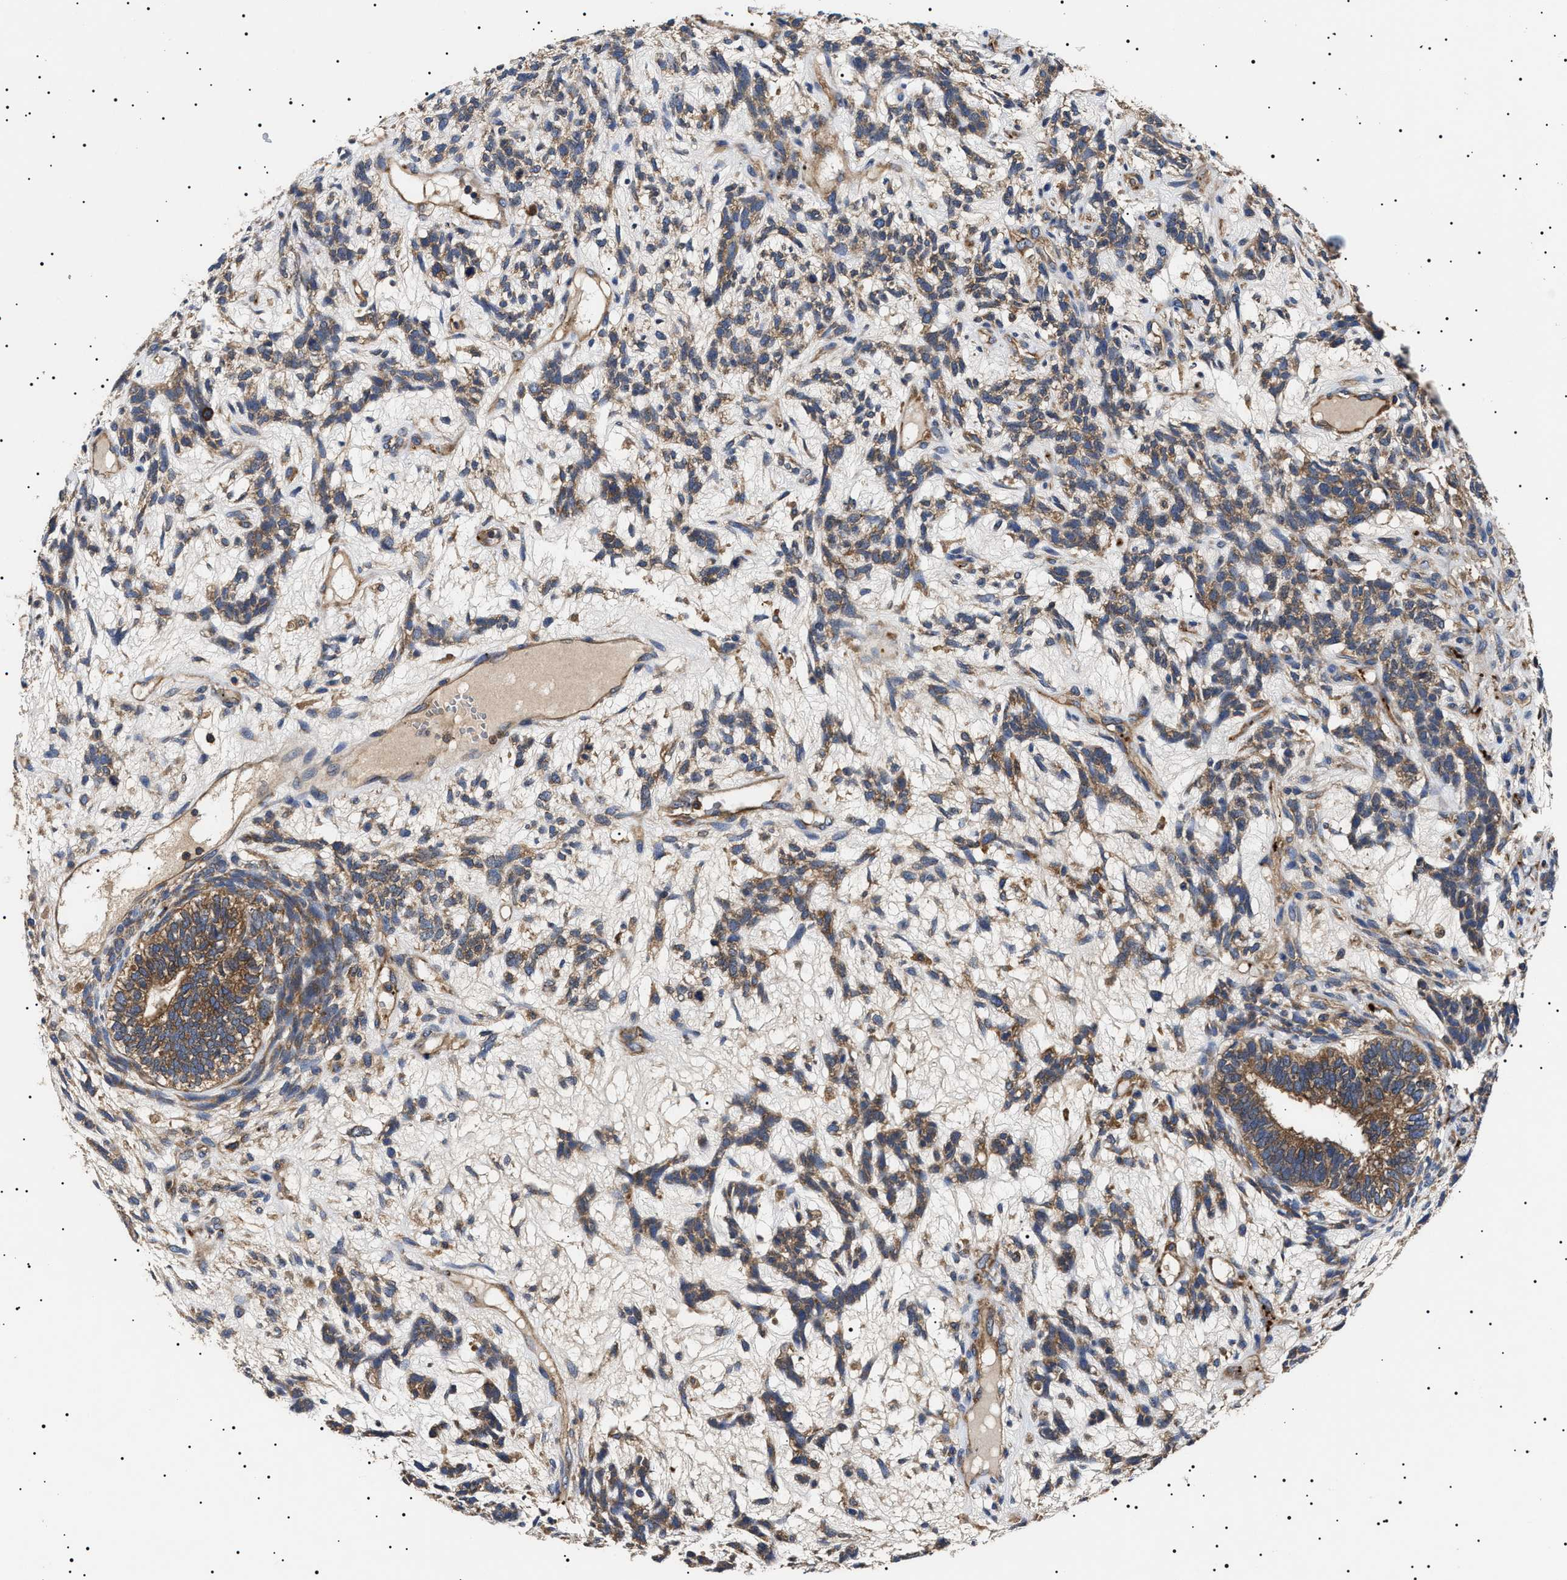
{"staining": {"intensity": "moderate", "quantity": ">75%", "location": "cytoplasmic/membranous"}, "tissue": "testis cancer", "cell_type": "Tumor cells", "image_type": "cancer", "snomed": [{"axis": "morphology", "description": "Seminoma, NOS"}, {"axis": "topography", "description": "Testis"}], "caption": "Moderate cytoplasmic/membranous protein expression is identified in approximately >75% of tumor cells in testis seminoma.", "gene": "TPP2", "patient": {"sex": "male", "age": 28}}